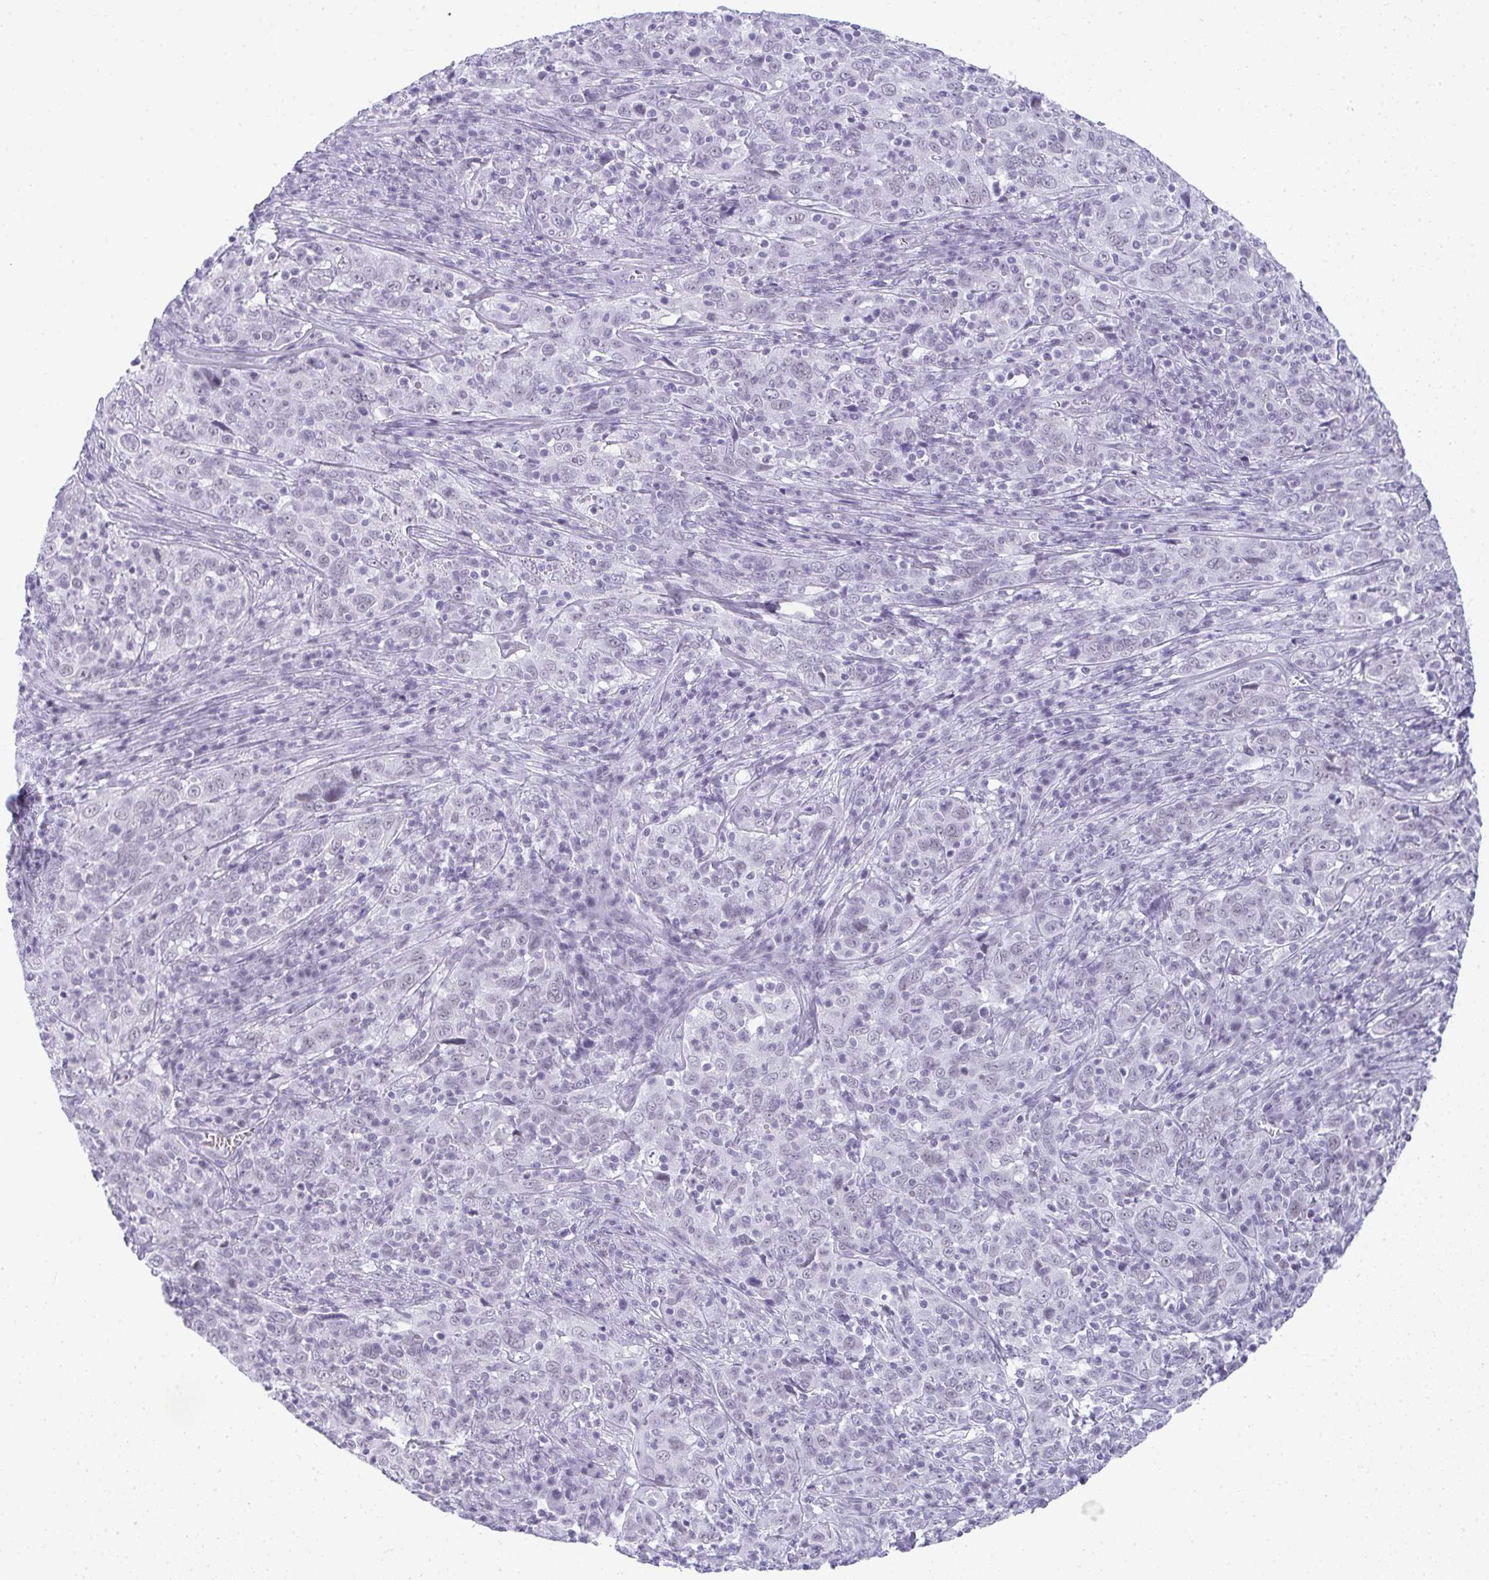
{"staining": {"intensity": "negative", "quantity": "none", "location": "none"}, "tissue": "cervical cancer", "cell_type": "Tumor cells", "image_type": "cancer", "snomed": [{"axis": "morphology", "description": "Squamous cell carcinoma, NOS"}, {"axis": "topography", "description": "Cervix"}], "caption": "Immunohistochemistry histopathology image of neoplastic tissue: squamous cell carcinoma (cervical) stained with DAB demonstrates no significant protein staining in tumor cells.", "gene": "PLA2G1B", "patient": {"sex": "female", "age": 46}}